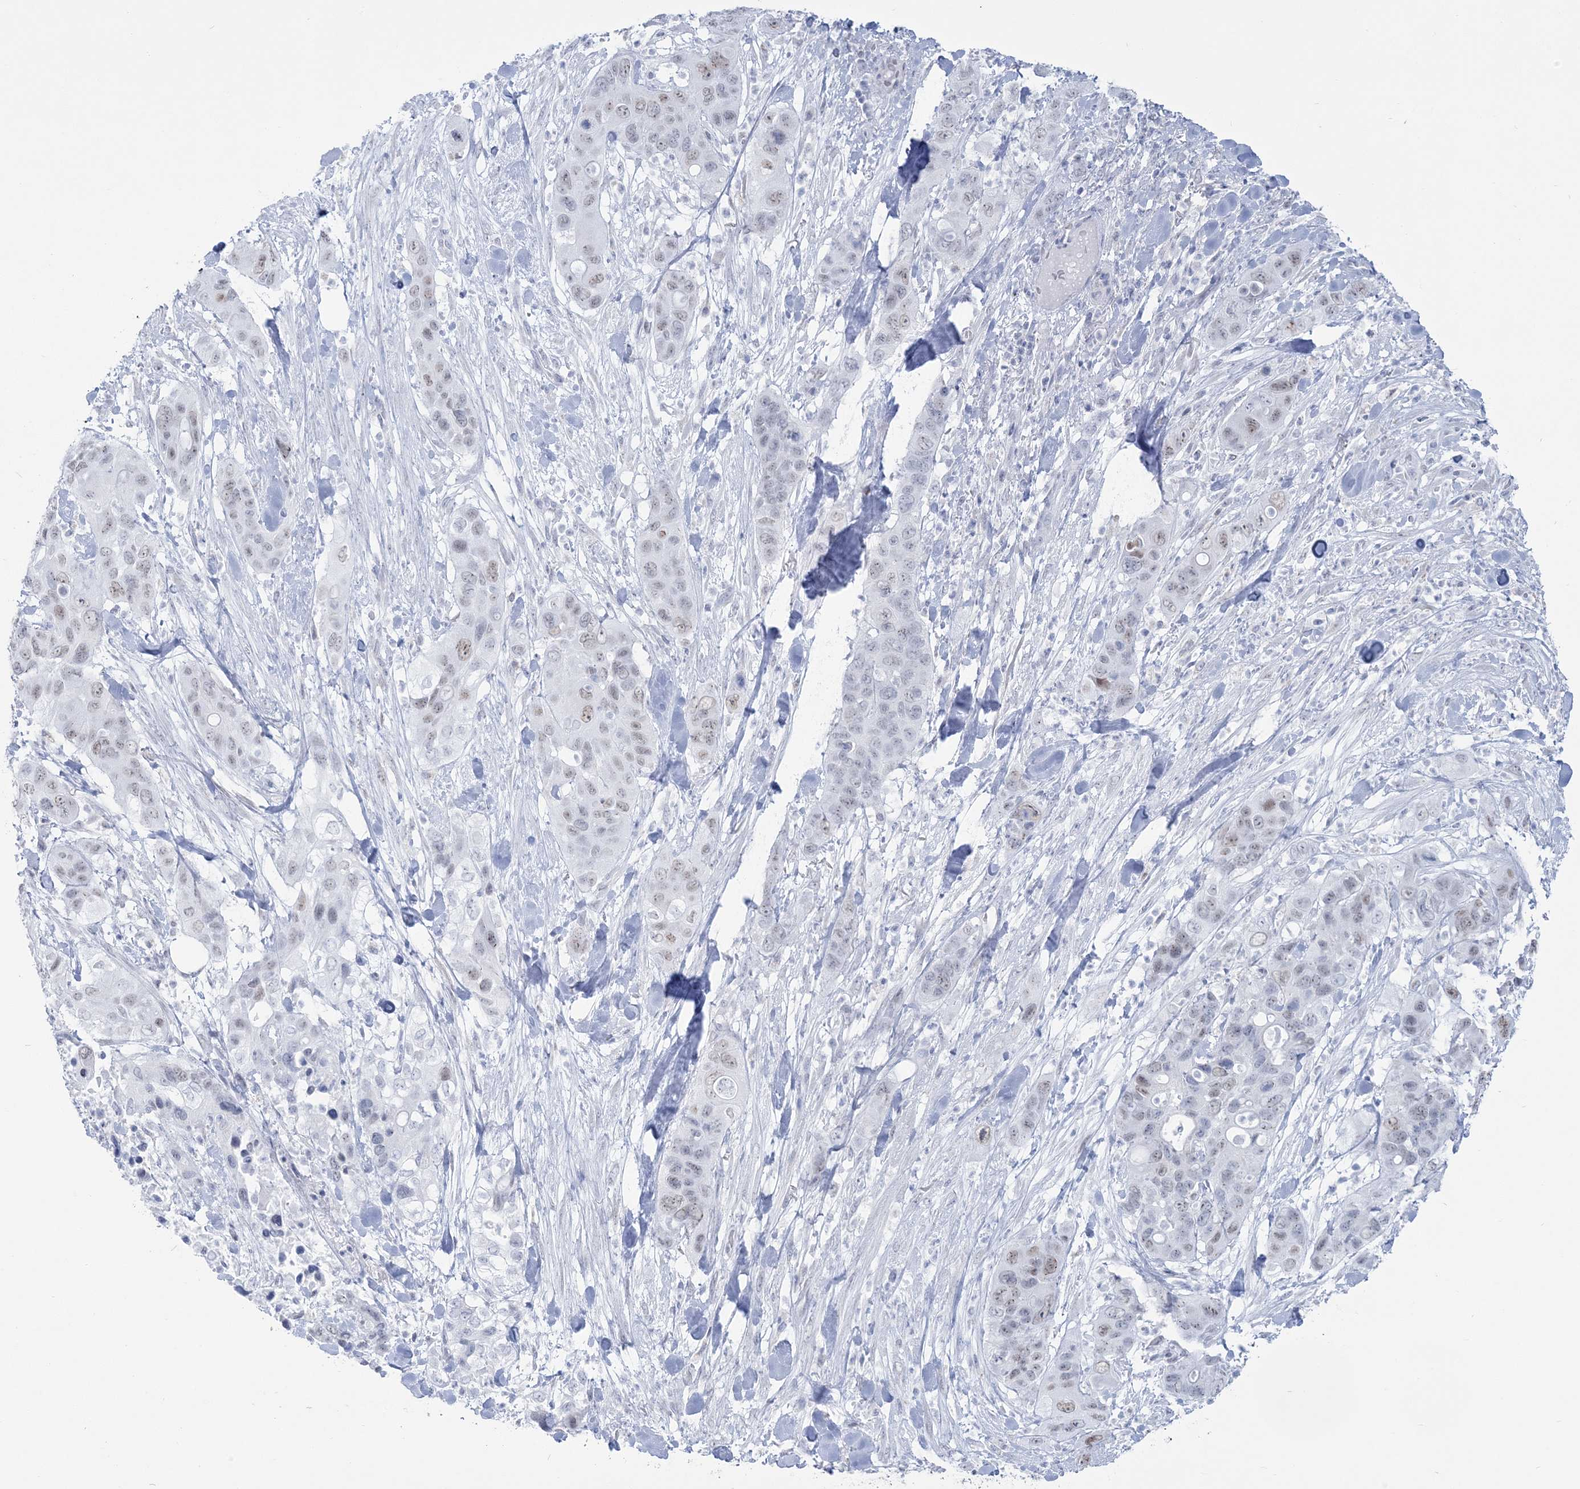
{"staining": {"intensity": "weak", "quantity": "25%-75%", "location": "nuclear"}, "tissue": "pancreatic cancer", "cell_type": "Tumor cells", "image_type": "cancer", "snomed": [{"axis": "morphology", "description": "Adenocarcinoma, NOS"}, {"axis": "topography", "description": "Pancreas"}], "caption": "DAB (3,3'-diaminobenzidine) immunohistochemical staining of human adenocarcinoma (pancreatic) exhibits weak nuclear protein staining in about 25%-75% of tumor cells. (Stains: DAB in brown, nuclei in blue, Microscopy: brightfield microscopy at high magnification).", "gene": "ZNF843", "patient": {"sex": "female", "age": 71}}